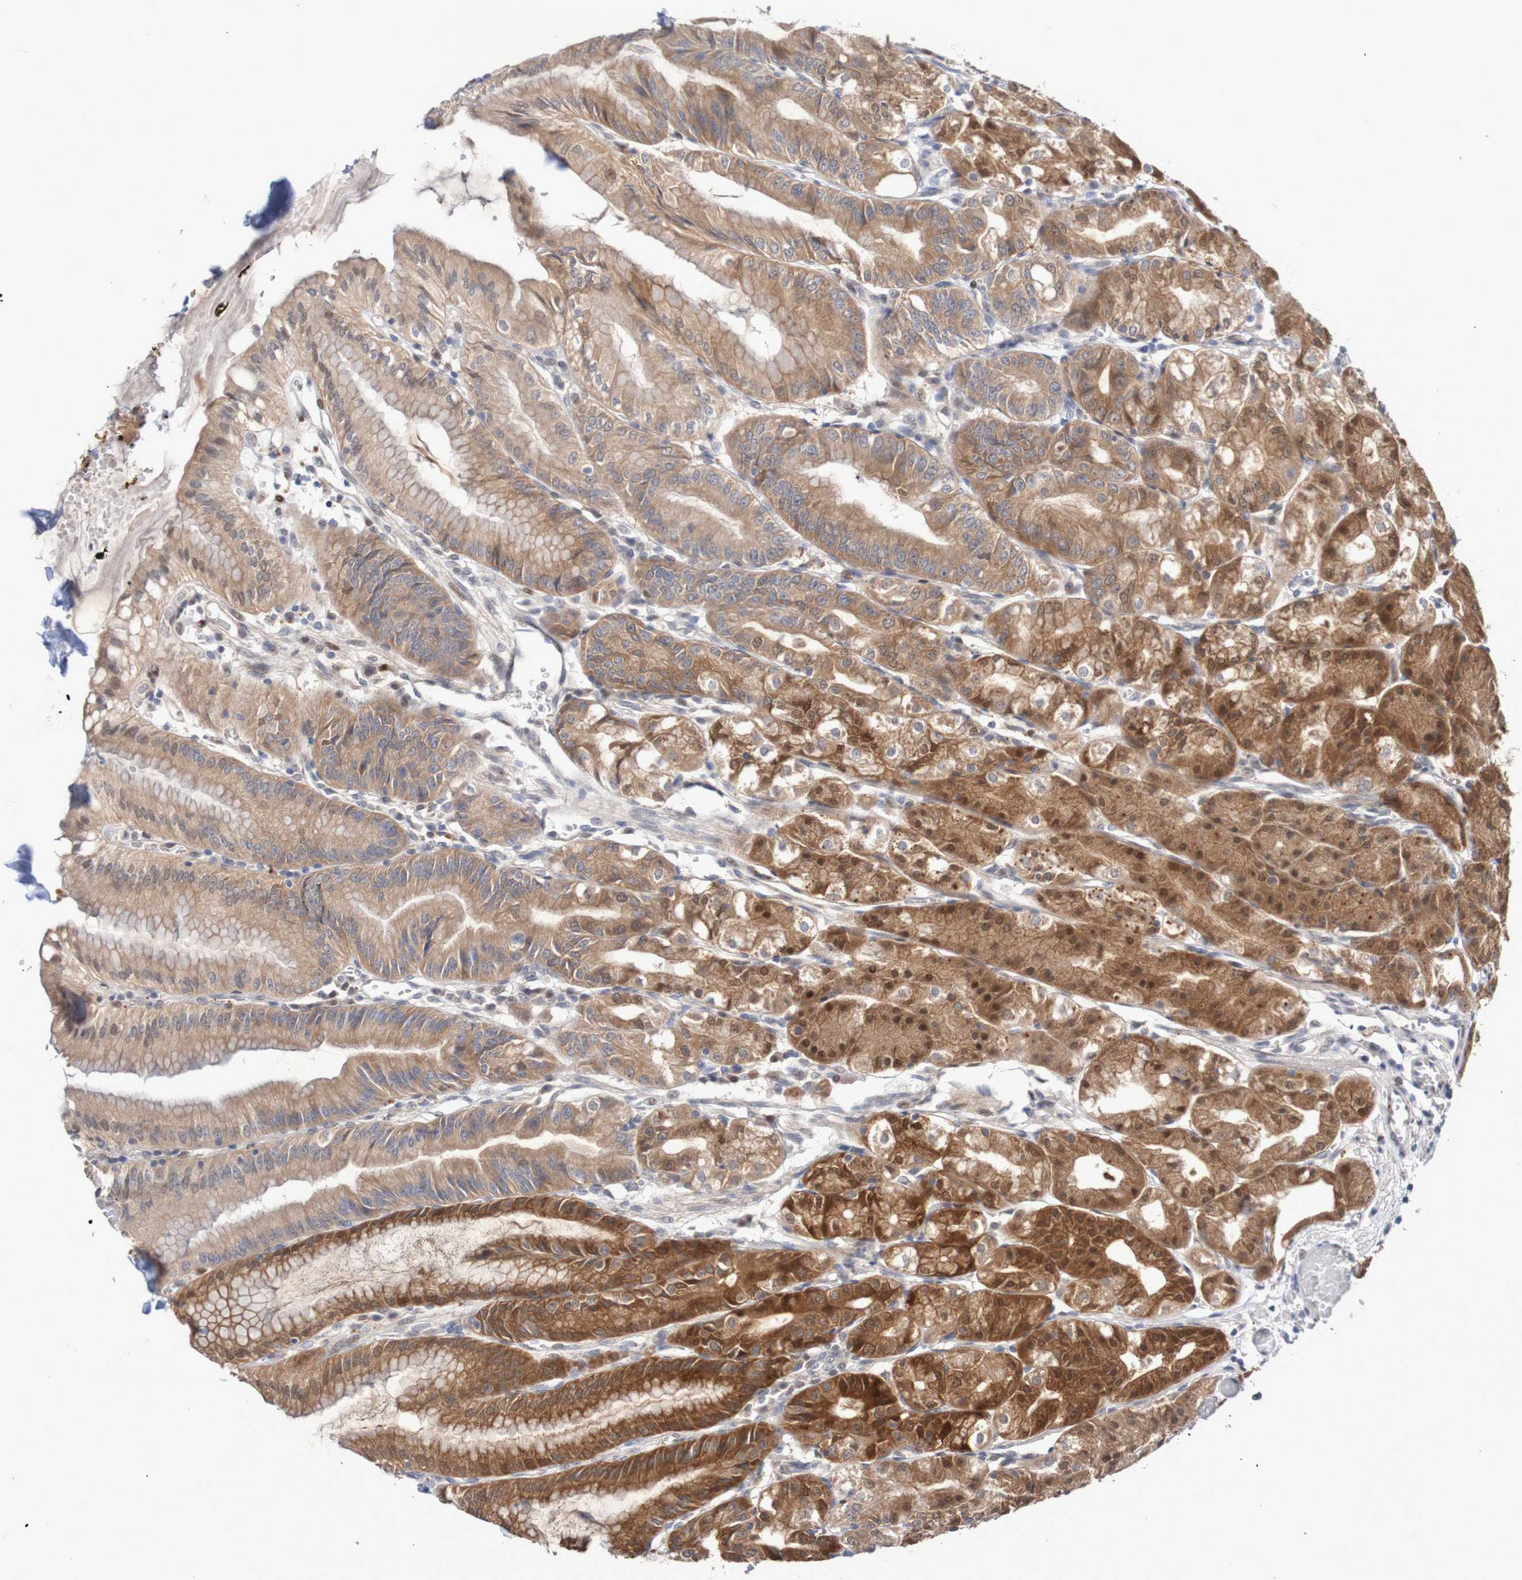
{"staining": {"intensity": "strong", "quantity": ">75%", "location": "cytoplasmic/membranous,nuclear"}, "tissue": "stomach", "cell_type": "Glandular cells", "image_type": "normal", "snomed": [{"axis": "morphology", "description": "Normal tissue, NOS"}, {"axis": "topography", "description": "Stomach, lower"}], "caption": "Normal stomach displays strong cytoplasmic/membranous,nuclear positivity in about >75% of glandular cells, visualized by immunohistochemistry.", "gene": "FBP1", "patient": {"sex": "male", "age": 71}}